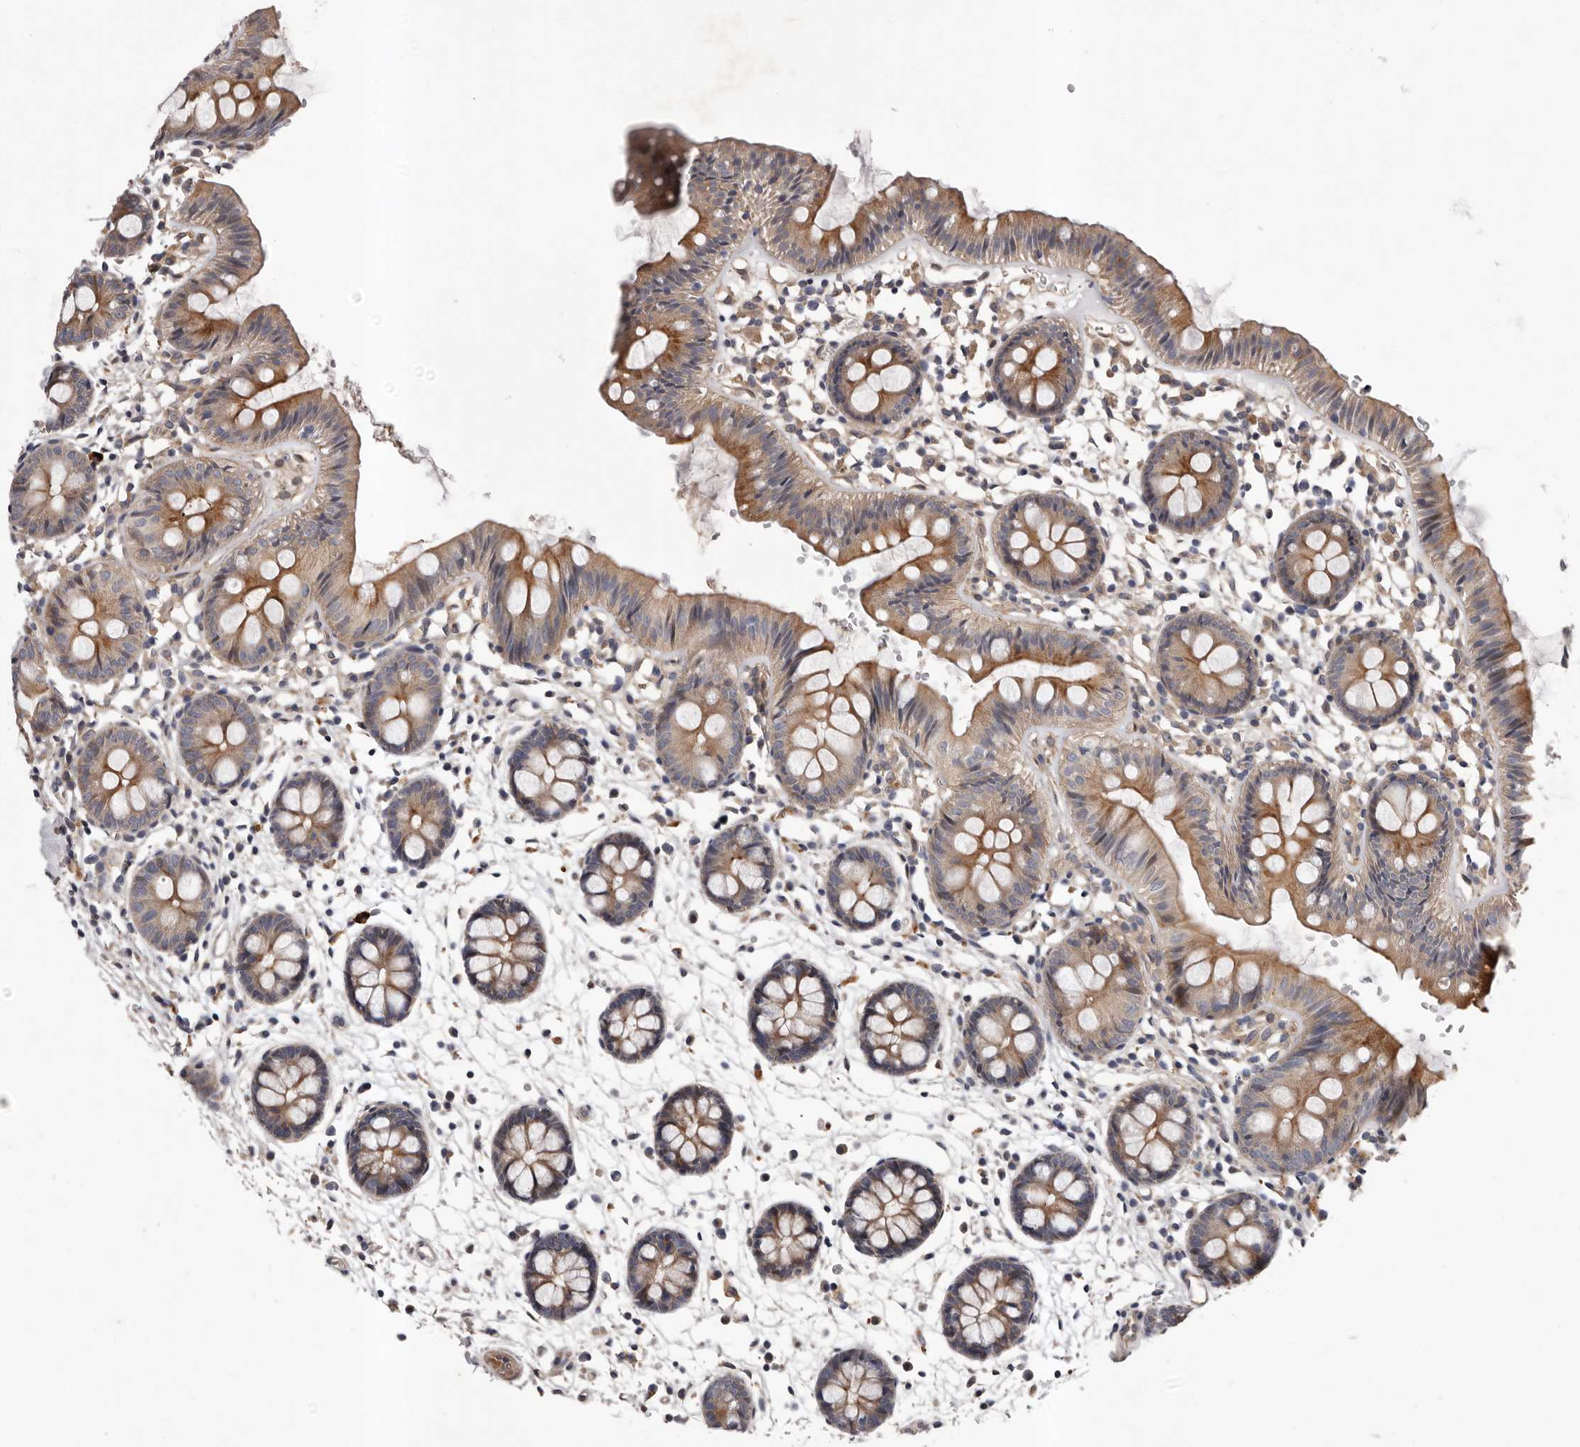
{"staining": {"intensity": "negative", "quantity": "none", "location": "none"}, "tissue": "colon", "cell_type": "Endothelial cells", "image_type": "normal", "snomed": [{"axis": "morphology", "description": "Normal tissue, NOS"}, {"axis": "topography", "description": "Colon"}], "caption": "Colon stained for a protein using immunohistochemistry exhibits no positivity endothelial cells.", "gene": "PRKD1", "patient": {"sex": "male", "age": 56}}